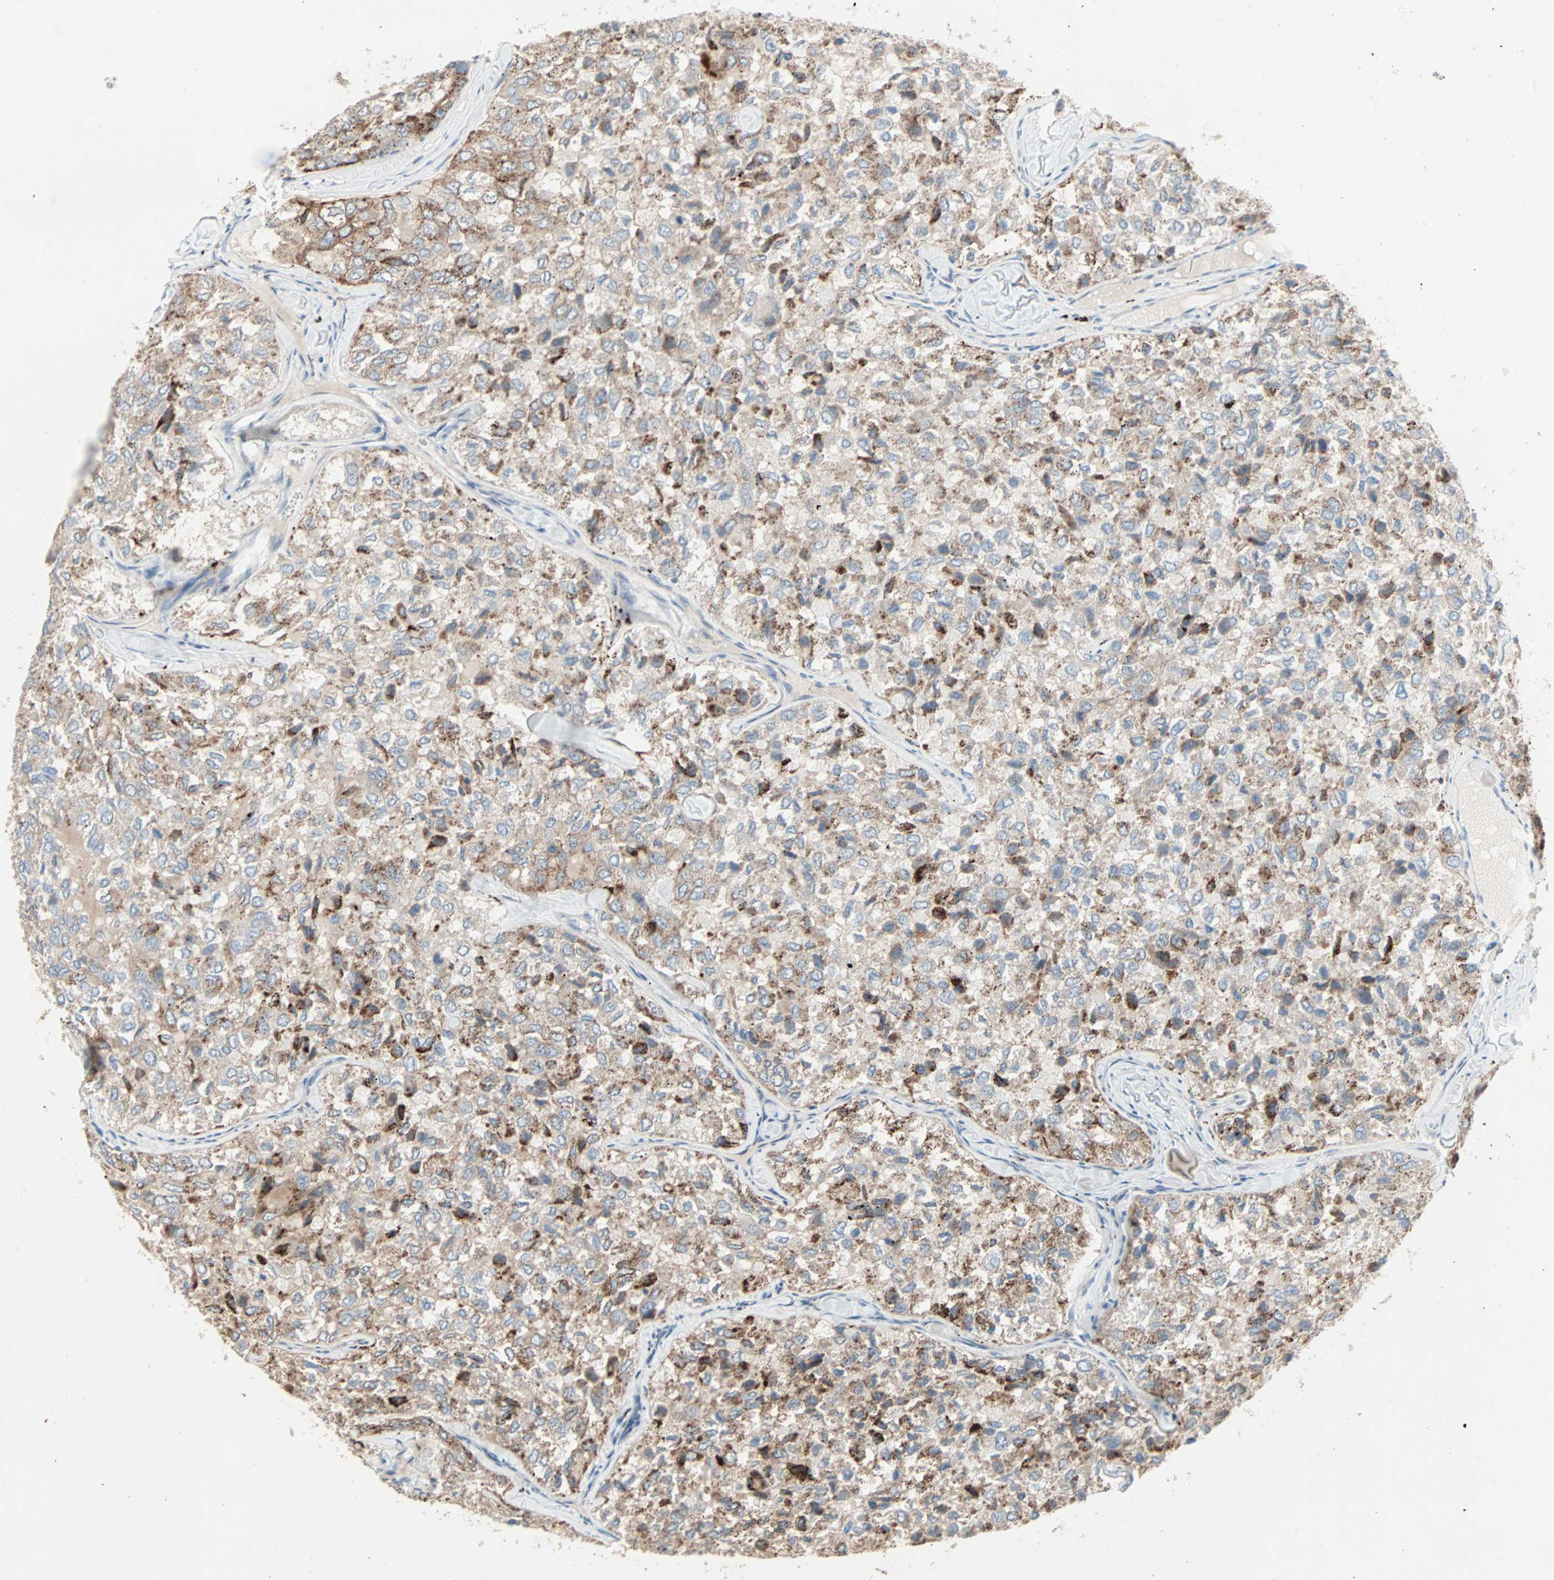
{"staining": {"intensity": "moderate", "quantity": ">75%", "location": "cytoplasmic/membranous"}, "tissue": "thyroid cancer", "cell_type": "Tumor cells", "image_type": "cancer", "snomed": [{"axis": "morphology", "description": "Follicular adenoma carcinoma, NOS"}, {"axis": "topography", "description": "Thyroid gland"}], "caption": "Thyroid cancer (follicular adenoma carcinoma) stained with a brown dye reveals moderate cytoplasmic/membranous positive expression in approximately >75% of tumor cells.", "gene": "CAND2", "patient": {"sex": "male", "age": 75}}